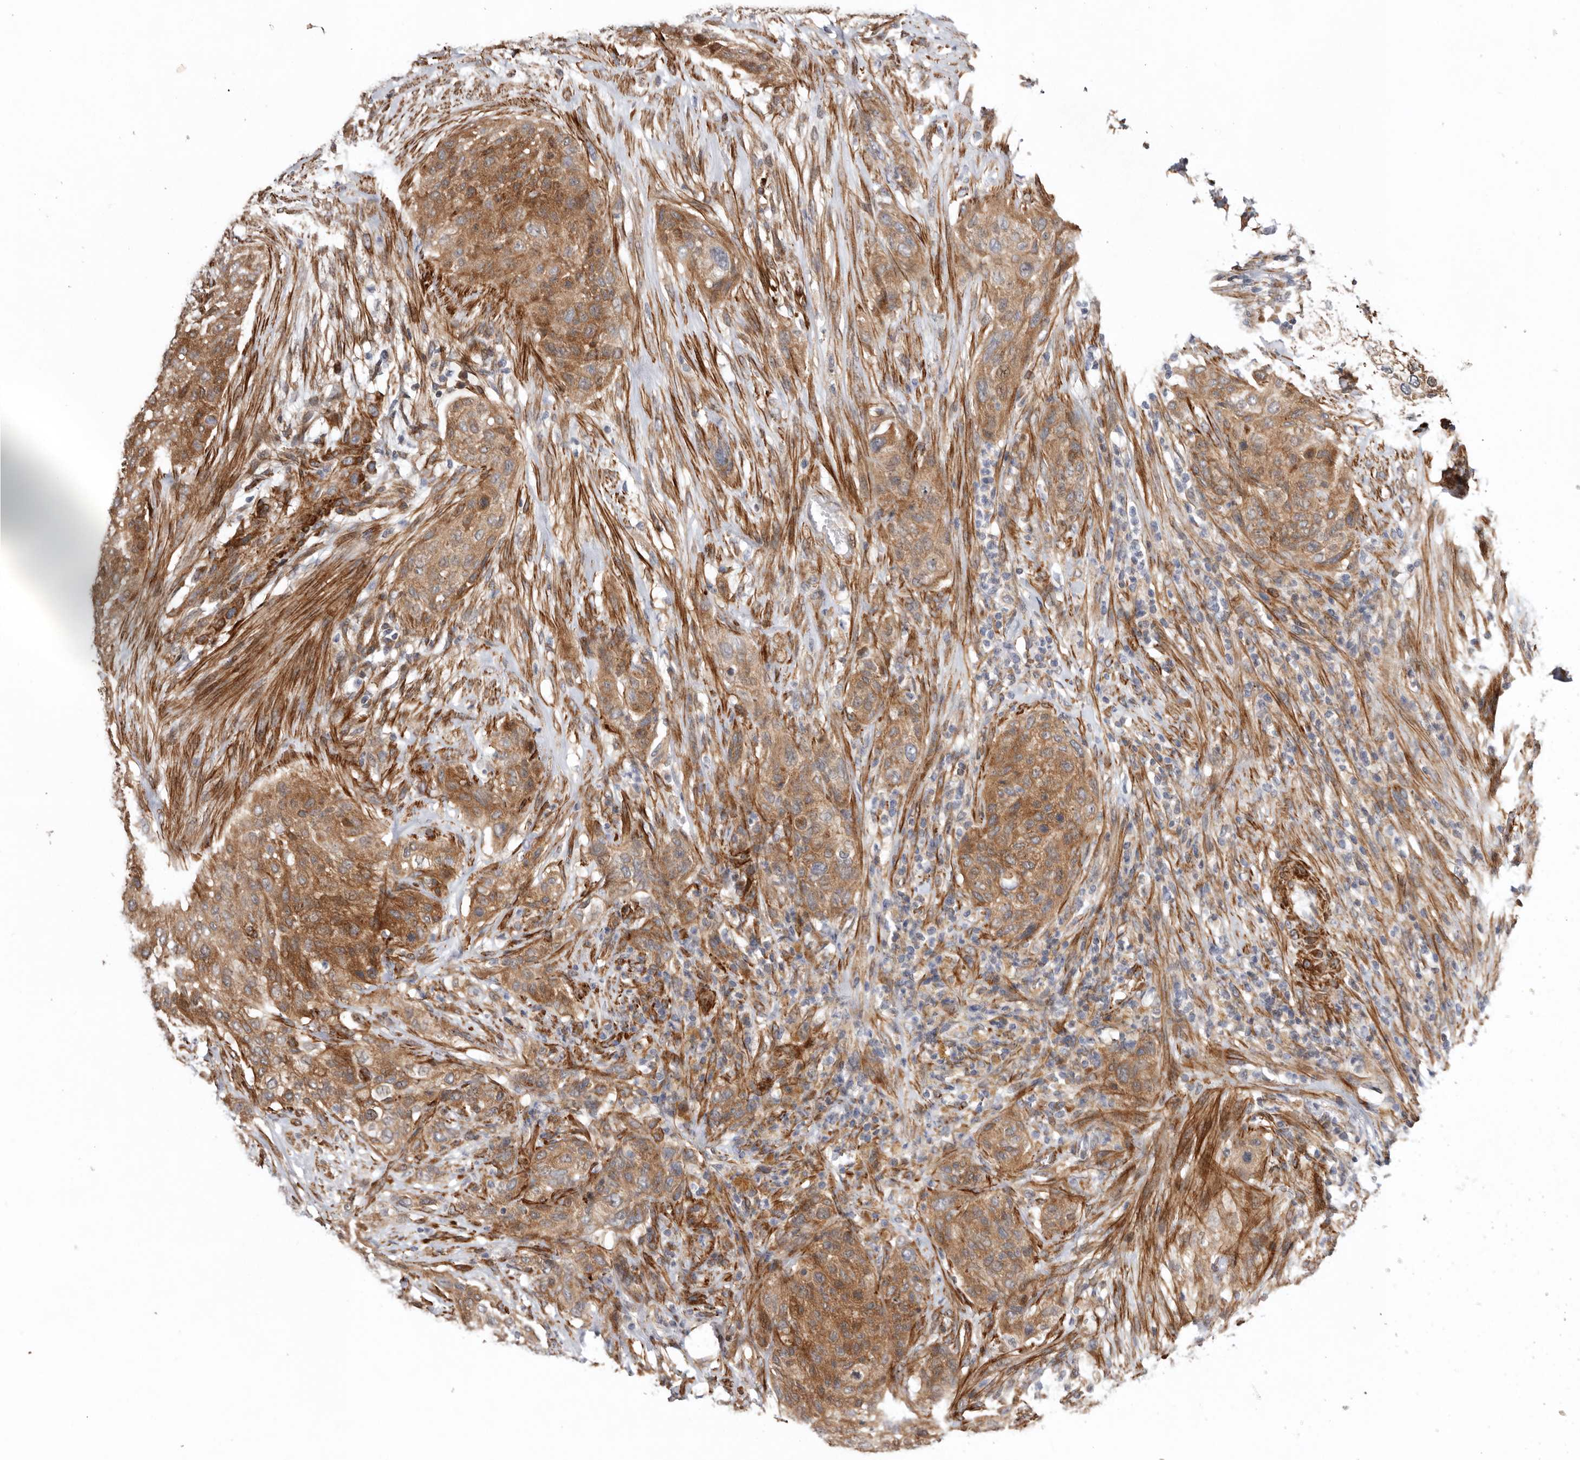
{"staining": {"intensity": "moderate", "quantity": ">75%", "location": "cytoplasmic/membranous"}, "tissue": "urothelial cancer", "cell_type": "Tumor cells", "image_type": "cancer", "snomed": [{"axis": "morphology", "description": "Urothelial carcinoma, High grade"}, {"axis": "topography", "description": "Urinary bladder"}], "caption": "An immunohistochemistry (IHC) image of neoplastic tissue is shown. Protein staining in brown labels moderate cytoplasmic/membranous positivity in urothelial carcinoma (high-grade) within tumor cells. (Stains: DAB (3,3'-diaminobenzidine) in brown, nuclei in blue, Microscopy: brightfield microscopy at high magnification).", "gene": "PROKR1", "patient": {"sex": "male", "age": 35}}